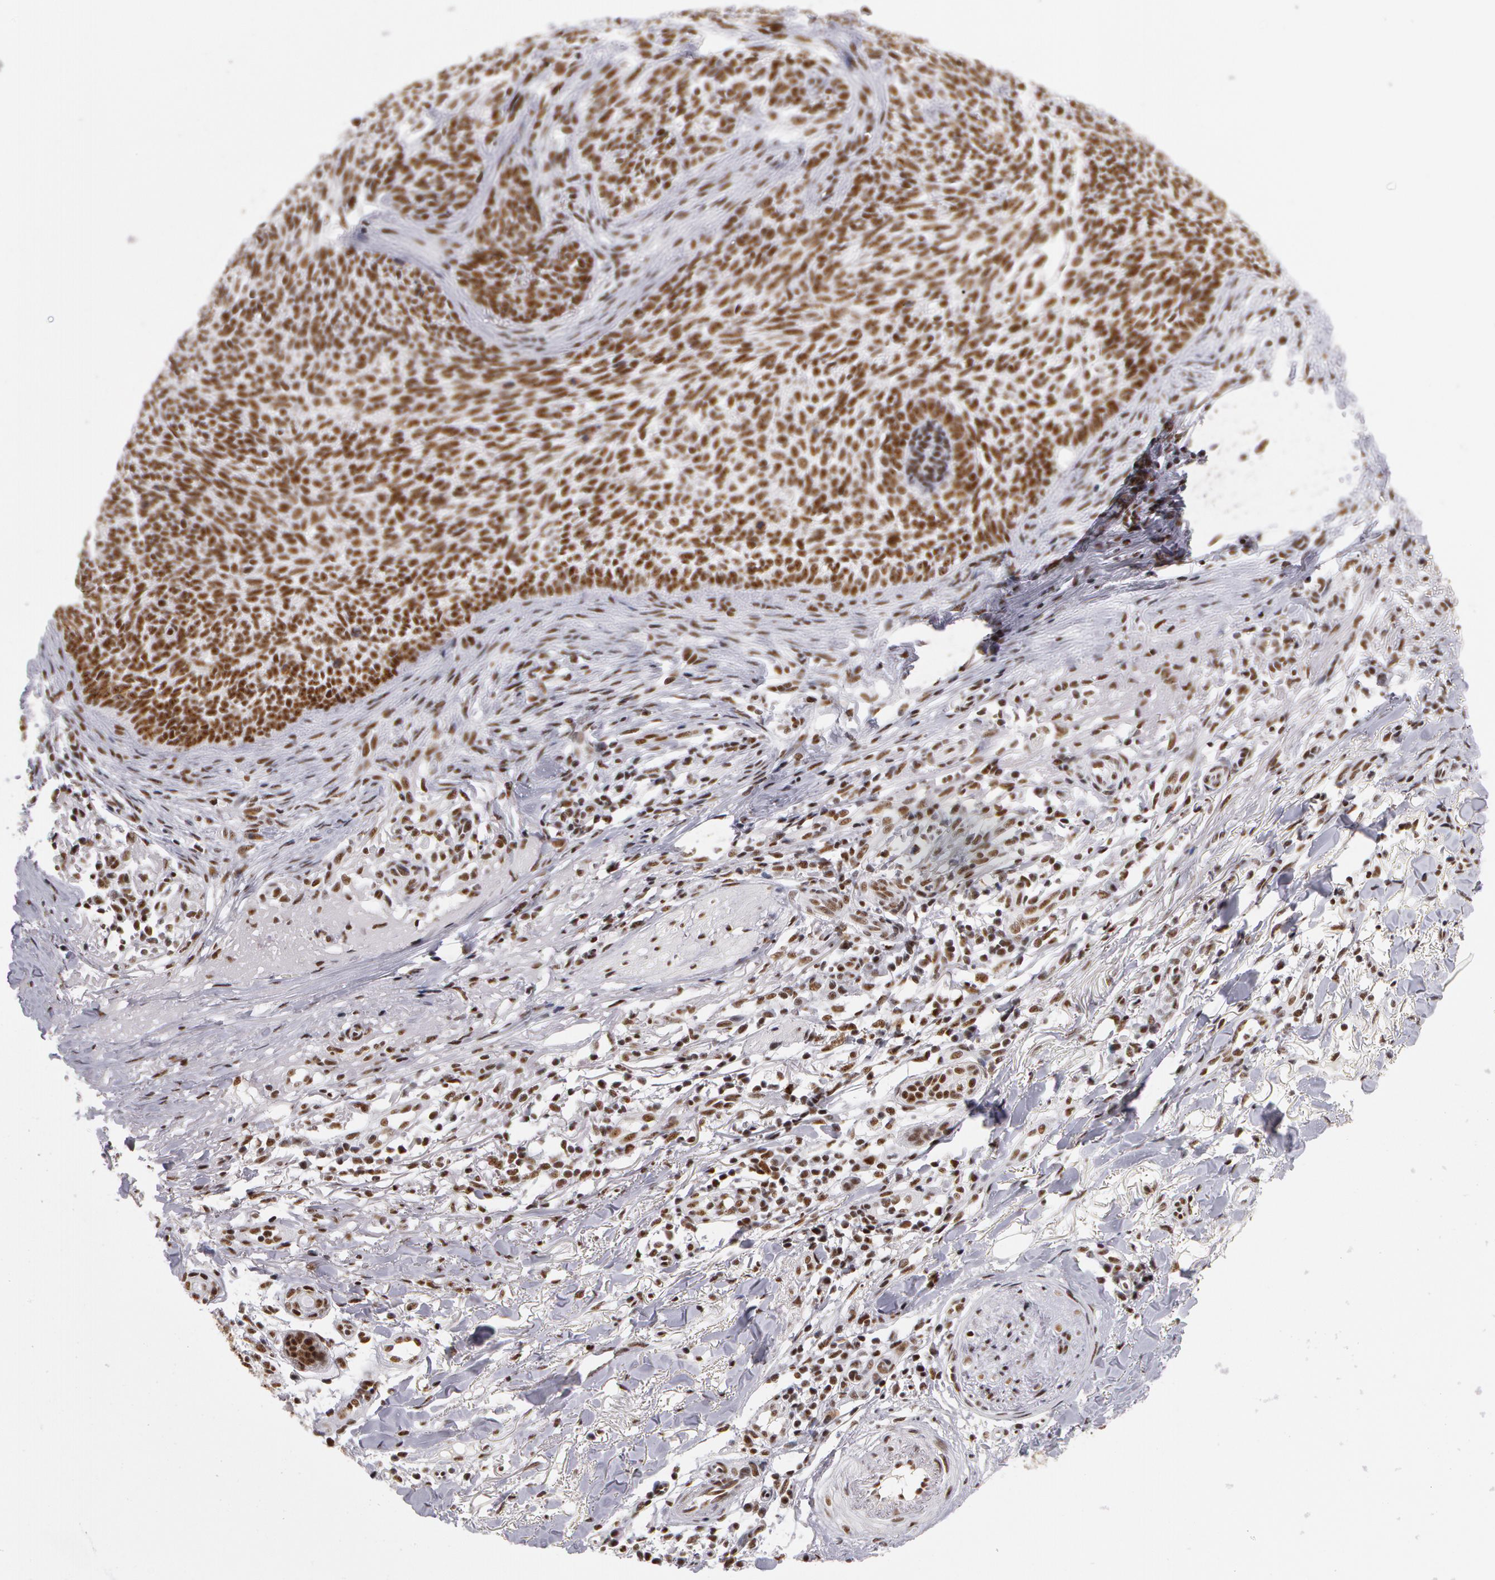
{"staining": {"intensity": "moderate", "quantity": ">75%", "location": "nuclear"}, "tissue": "skin cancer", "cell_type": "Tumor cells", "image_type": "cancer", "snomed": [{"axis": "morphology", "description": "Basal cell carcinoma"}, {"axis": "topography", "description": "Skin"}], "caption": "Skin basal cell carcinoma stained with a brown dye reveals moderate nuclear positive expression in approximately >75% of tumor cells.", "gene": "PNN", "patient": {"sex": "female", "age": 81}}